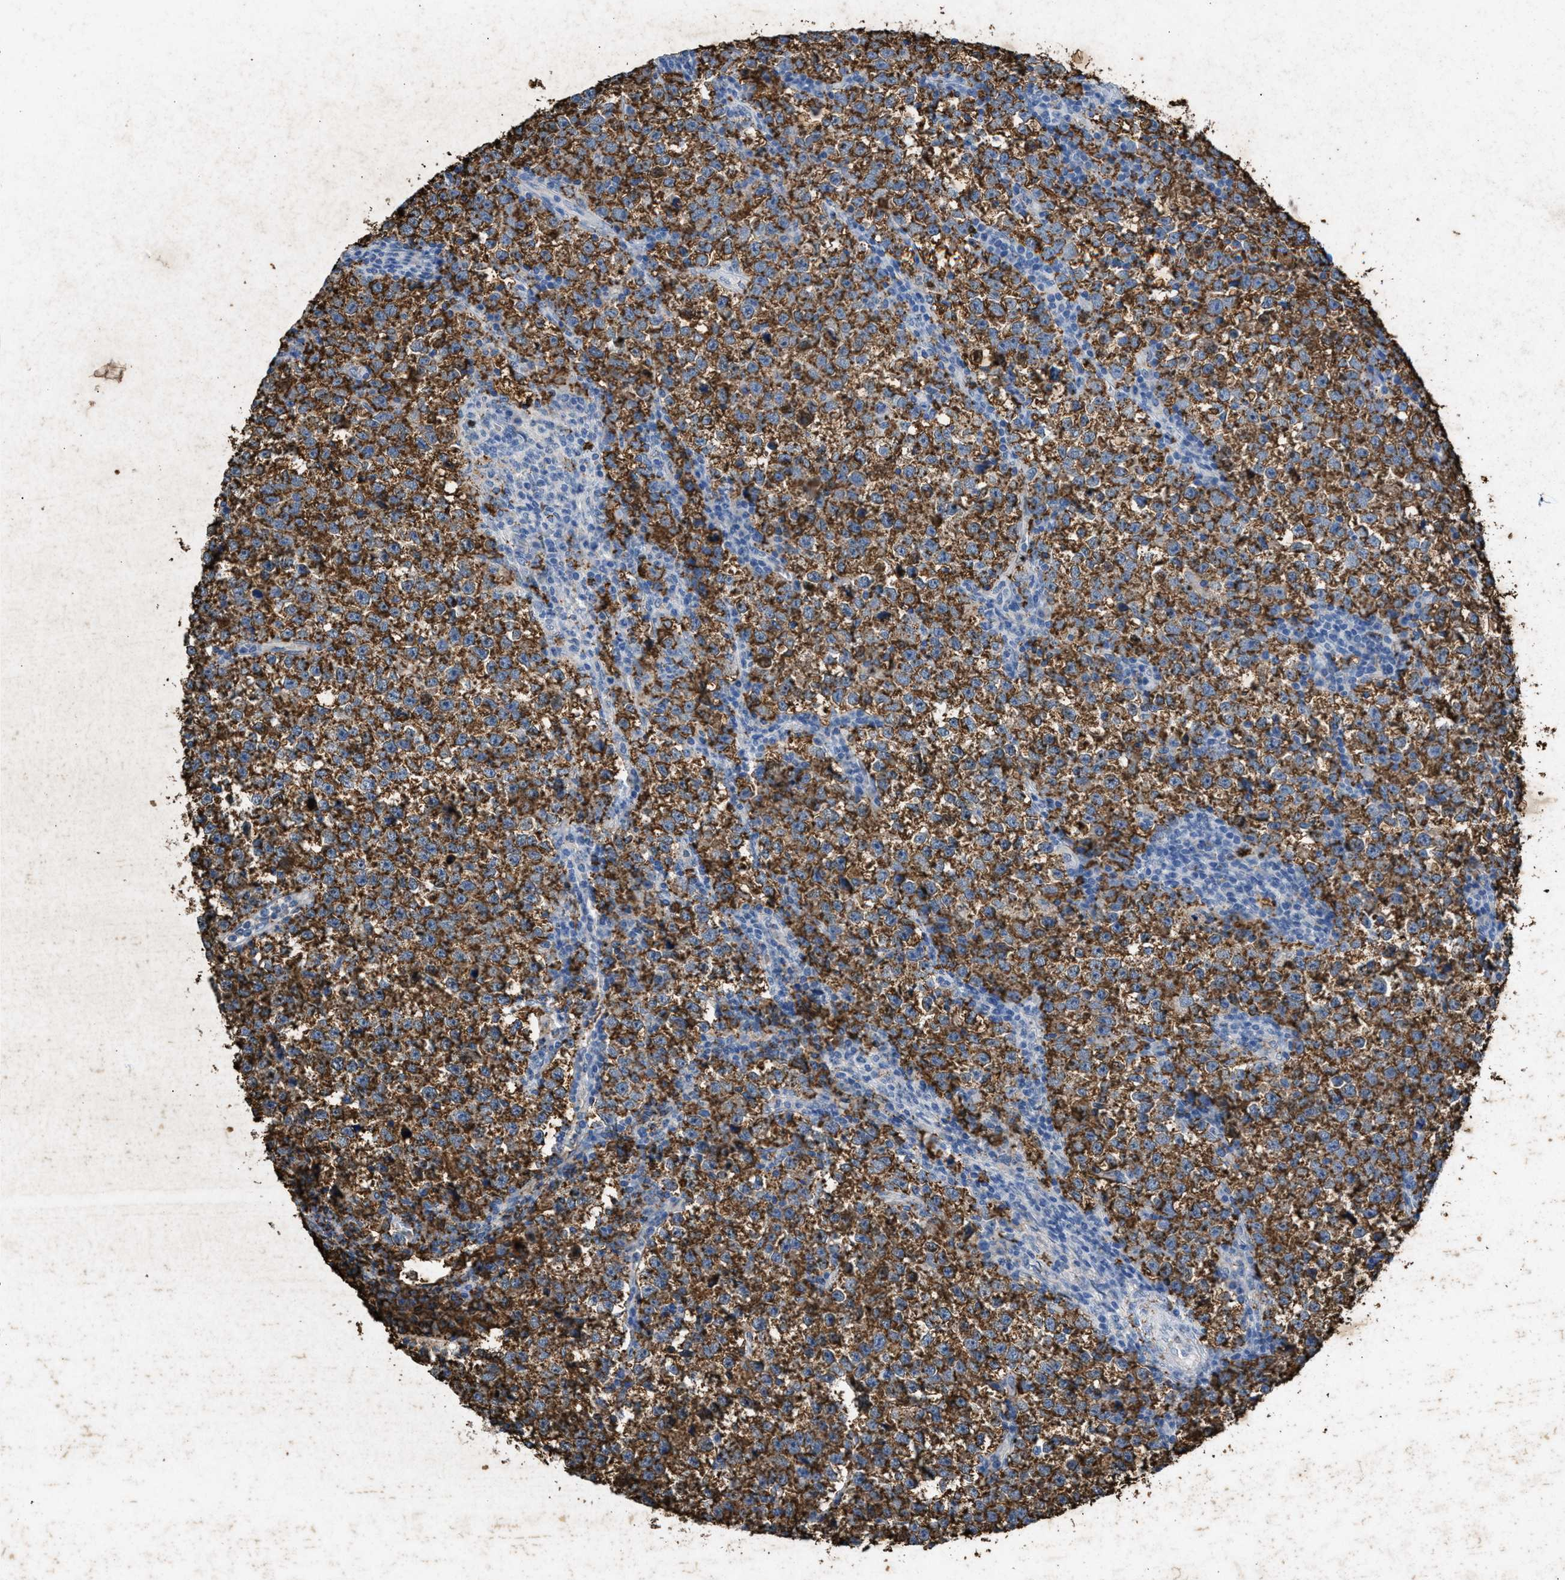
{"staining": {"intensity": "strong", "quantity": ">75%", "location": "cytoplasmic/membranous"}, "tissue": "testis cancer", "cell_type": "Tumor cells", "image_type": "cancer", "snomed": [{"axis": "morphology", "description": "Normal tissue, NOS"}, {"axis": "morphology", "description": "Seminoma, NOS"}, {"axis": "topography", "description": "Testis"}], "caption": "High-magnification brightfield microscopy of testis cancer (seminoma) stained with DAB (3,3'-diaminobenzidine) (brown) and counterstained with hematoxylin (blue). tumor cells exhibit strong cytoplasmic/membranous positivity is identified in approximately>75% of cells.", "gene": "LTB4R2", "patient": {"sex": "male", "age": 43}}